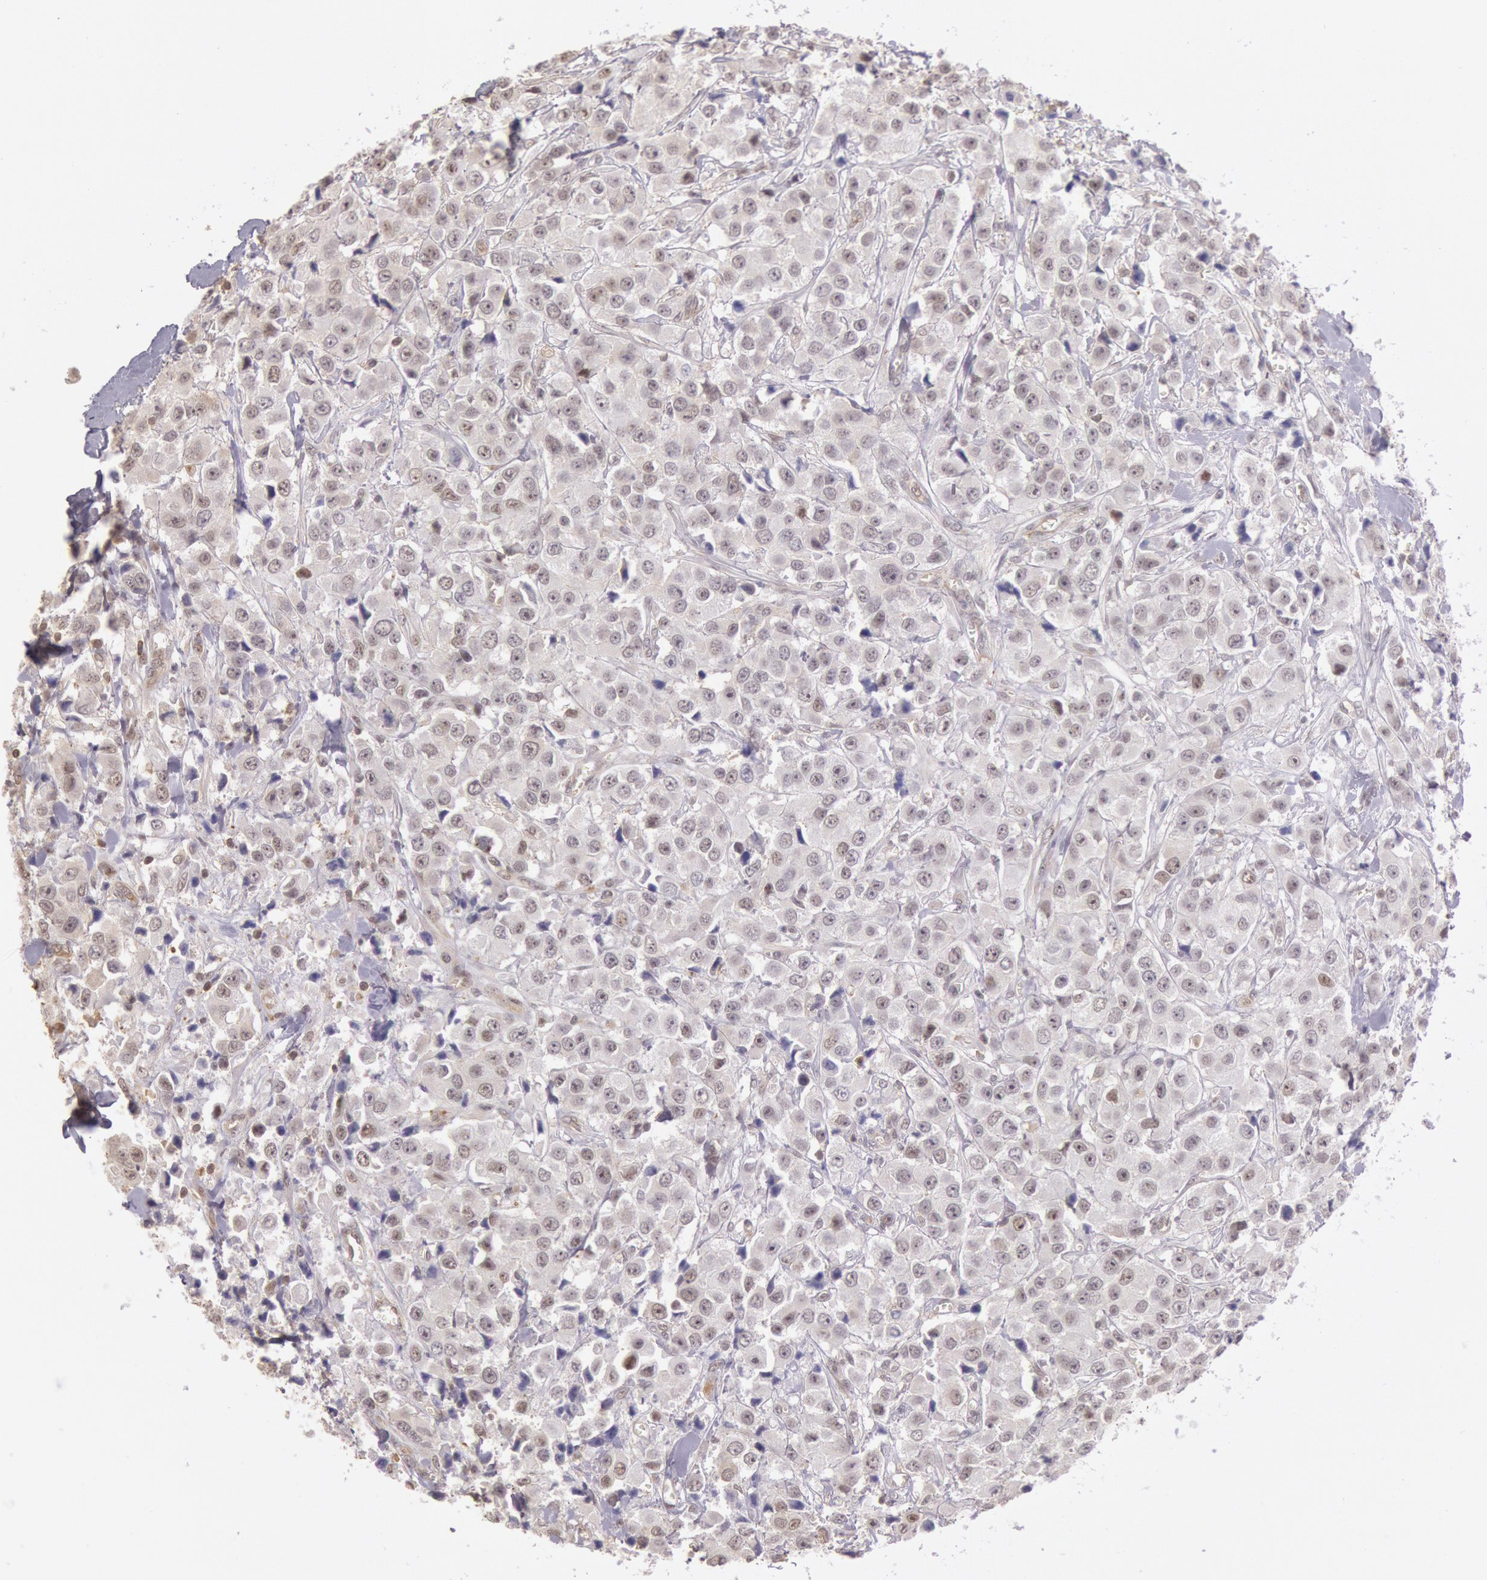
{"staining": {"intensity": "weak", "quantity": "25%-75%", "location": "nuclear"}, "tissue": "breast cancer", "cell_type": "Tumor cells", "image_type": "cancer", "snomed": [{"axis": "morphology", "description": "Duct carcinoma"}, {"axis": "topography", "description": "Breast"}], "caption": "Weak nuclear protein expression is present in about 25%-75% of tumor cells in breast infiltrating ductal carcinoma.", "gene": "HIF1A", "patient": {"sex": "female", "age": 58}}